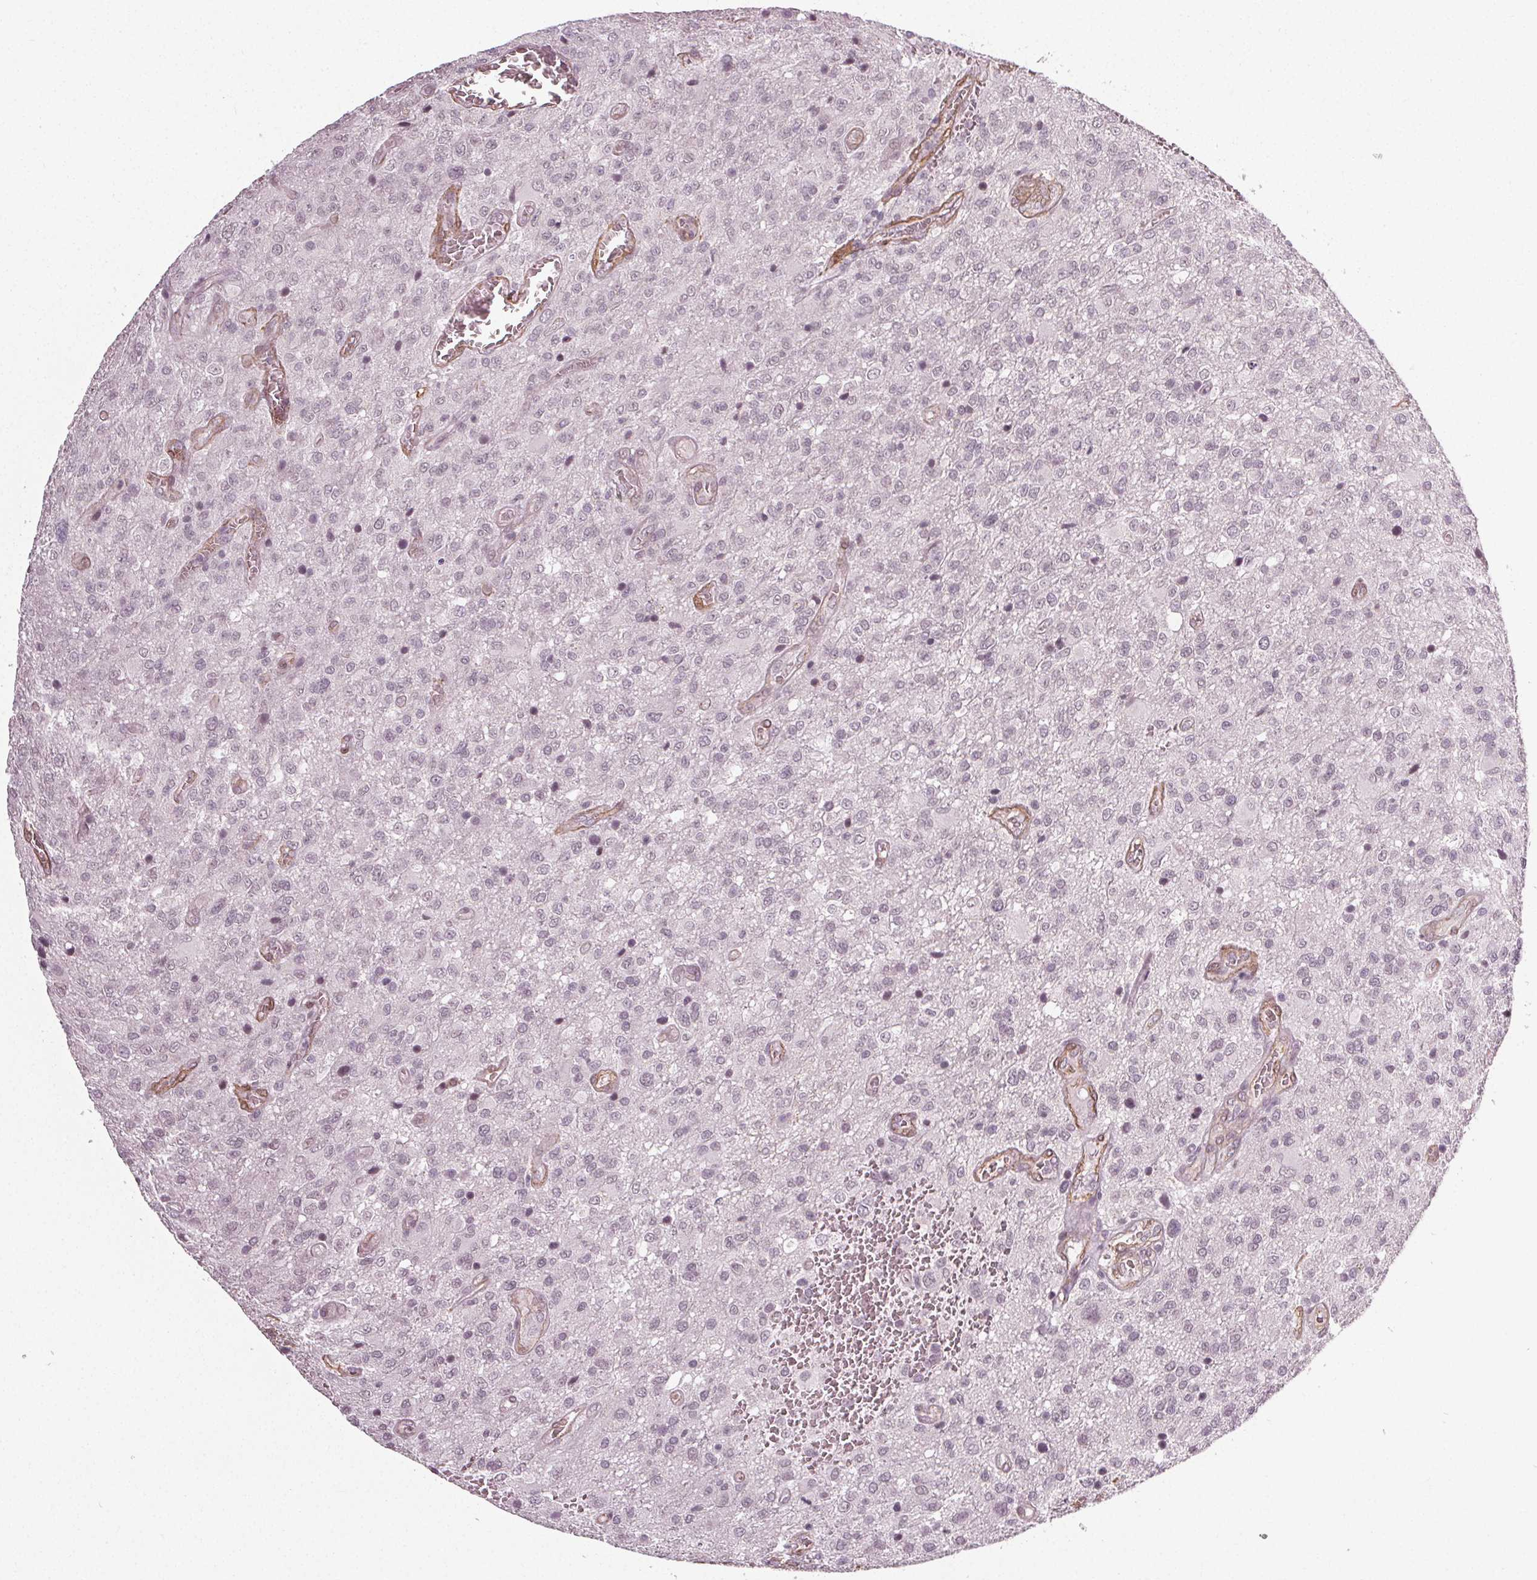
{"staining": {"intensity": "negative", "quantity": "none", "location": "none"}, "tissue": "glioma", "cell_type": "Tumor cells", "image_type": "cancer", "snomed": [{"axis": "morphology", "description": "Glioma, malignant, Low grade"}, {"axis": "topography", "description": "Brain"}], "caption": "Tumor cells show no significant protein expression in malignant low-grade glioma.", "gene": "PKP1", "patient": {"sex": "male", "age": 66}}